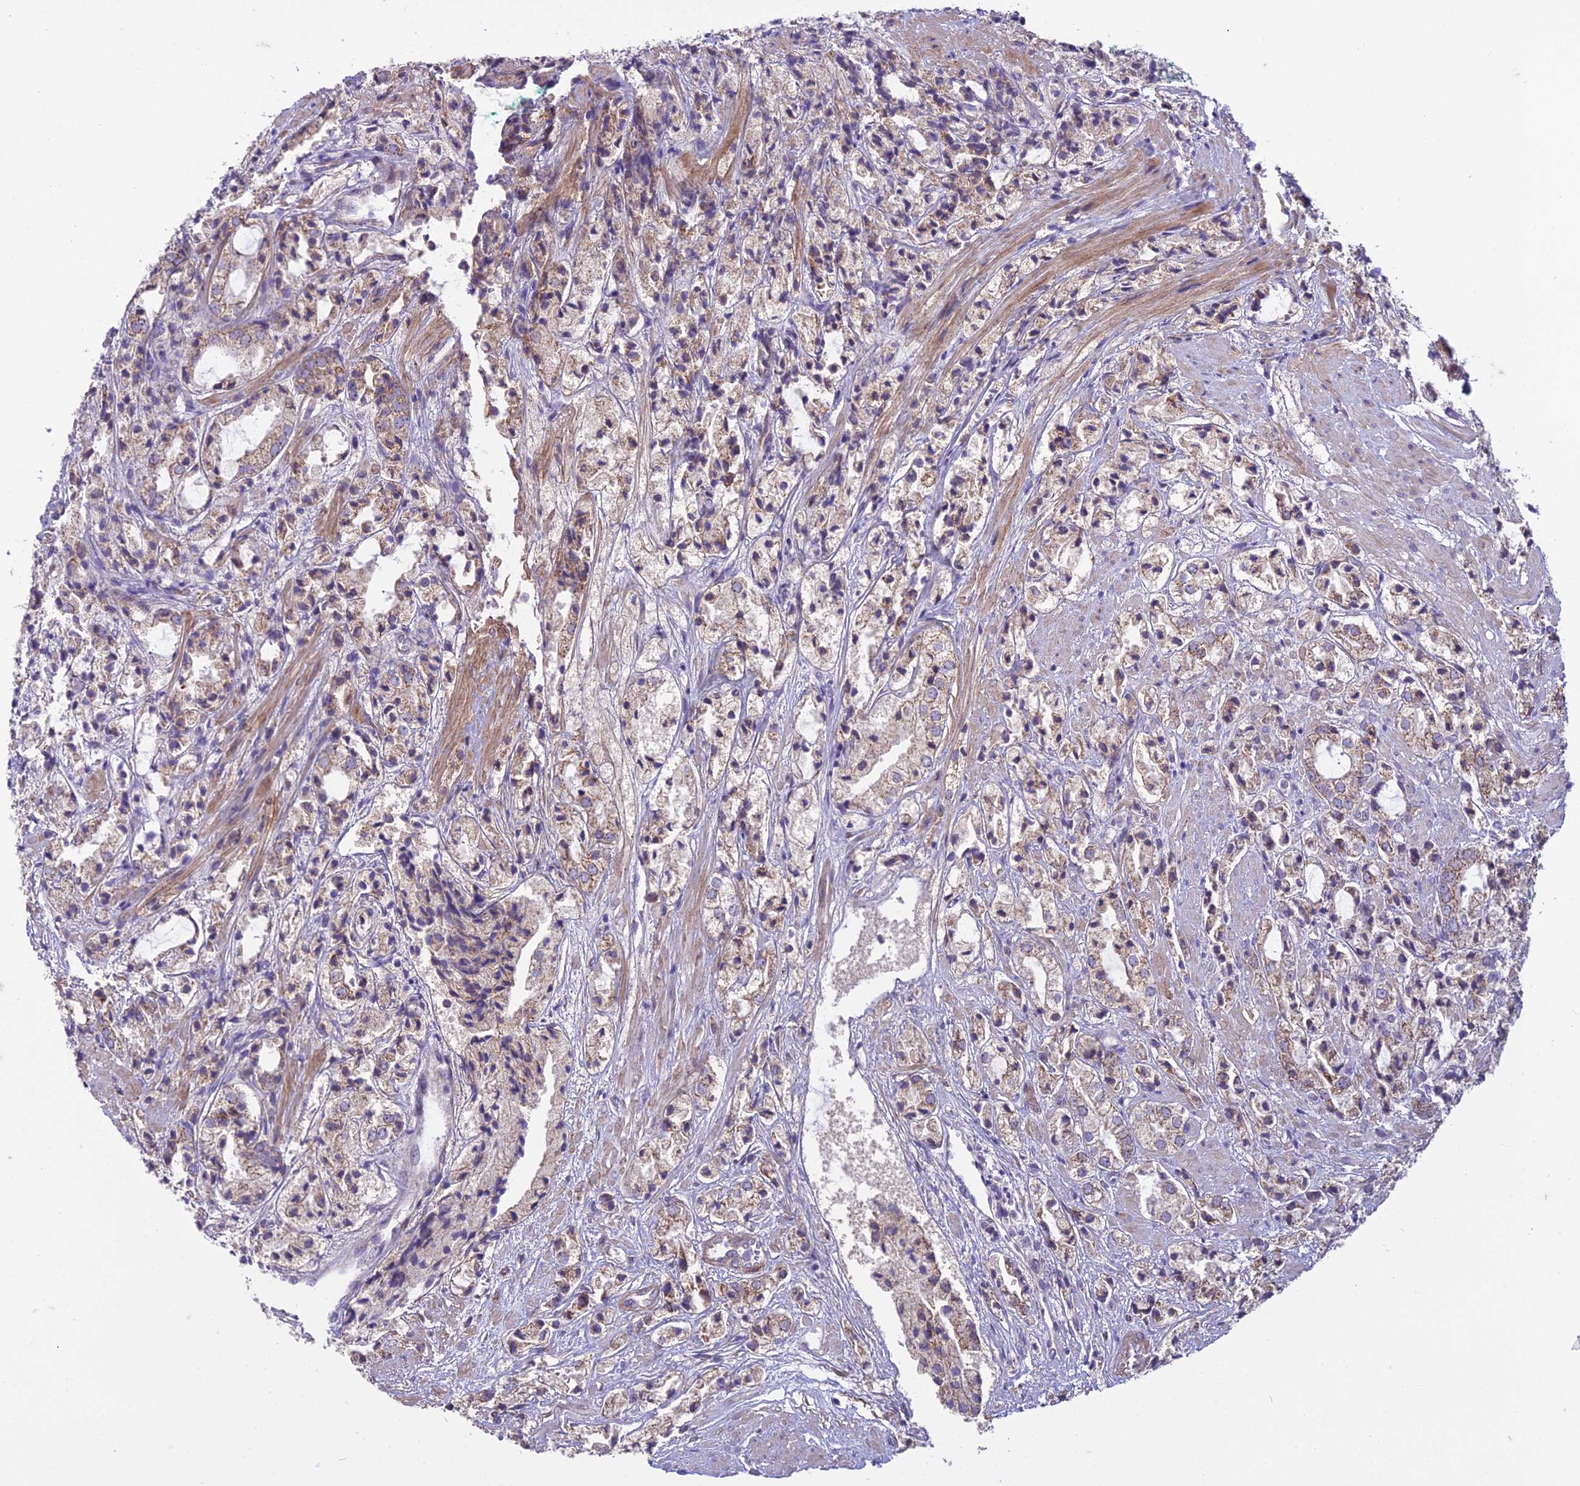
{"staining": {"intensity": "moderate", "quantity": "25%-75%", "location": "cytoplasmic/membranous"}, "tissue": "prostate cancer", "cell_type": "Tumor cells", "image_type": "cancer", "snomed": [{"axis": "morphology", "description": "Adenocarcinoma, High grade"}, {"axis": "topography", "description": "Prostate"}], "caption": "High-power microscopy captured an IHC micrograph of adenocarcinoma (high-grade) (prostate), revealing moderate cytoplasmic/membranous staining in about 25%-75% of tumor cells. The staining was performed using DAB, with brown indicating positive protein expression. Nuclei are stained blue with hematoxylin.", "gene": "DUS2", "patient": {"sex": "male", "age": 50}}